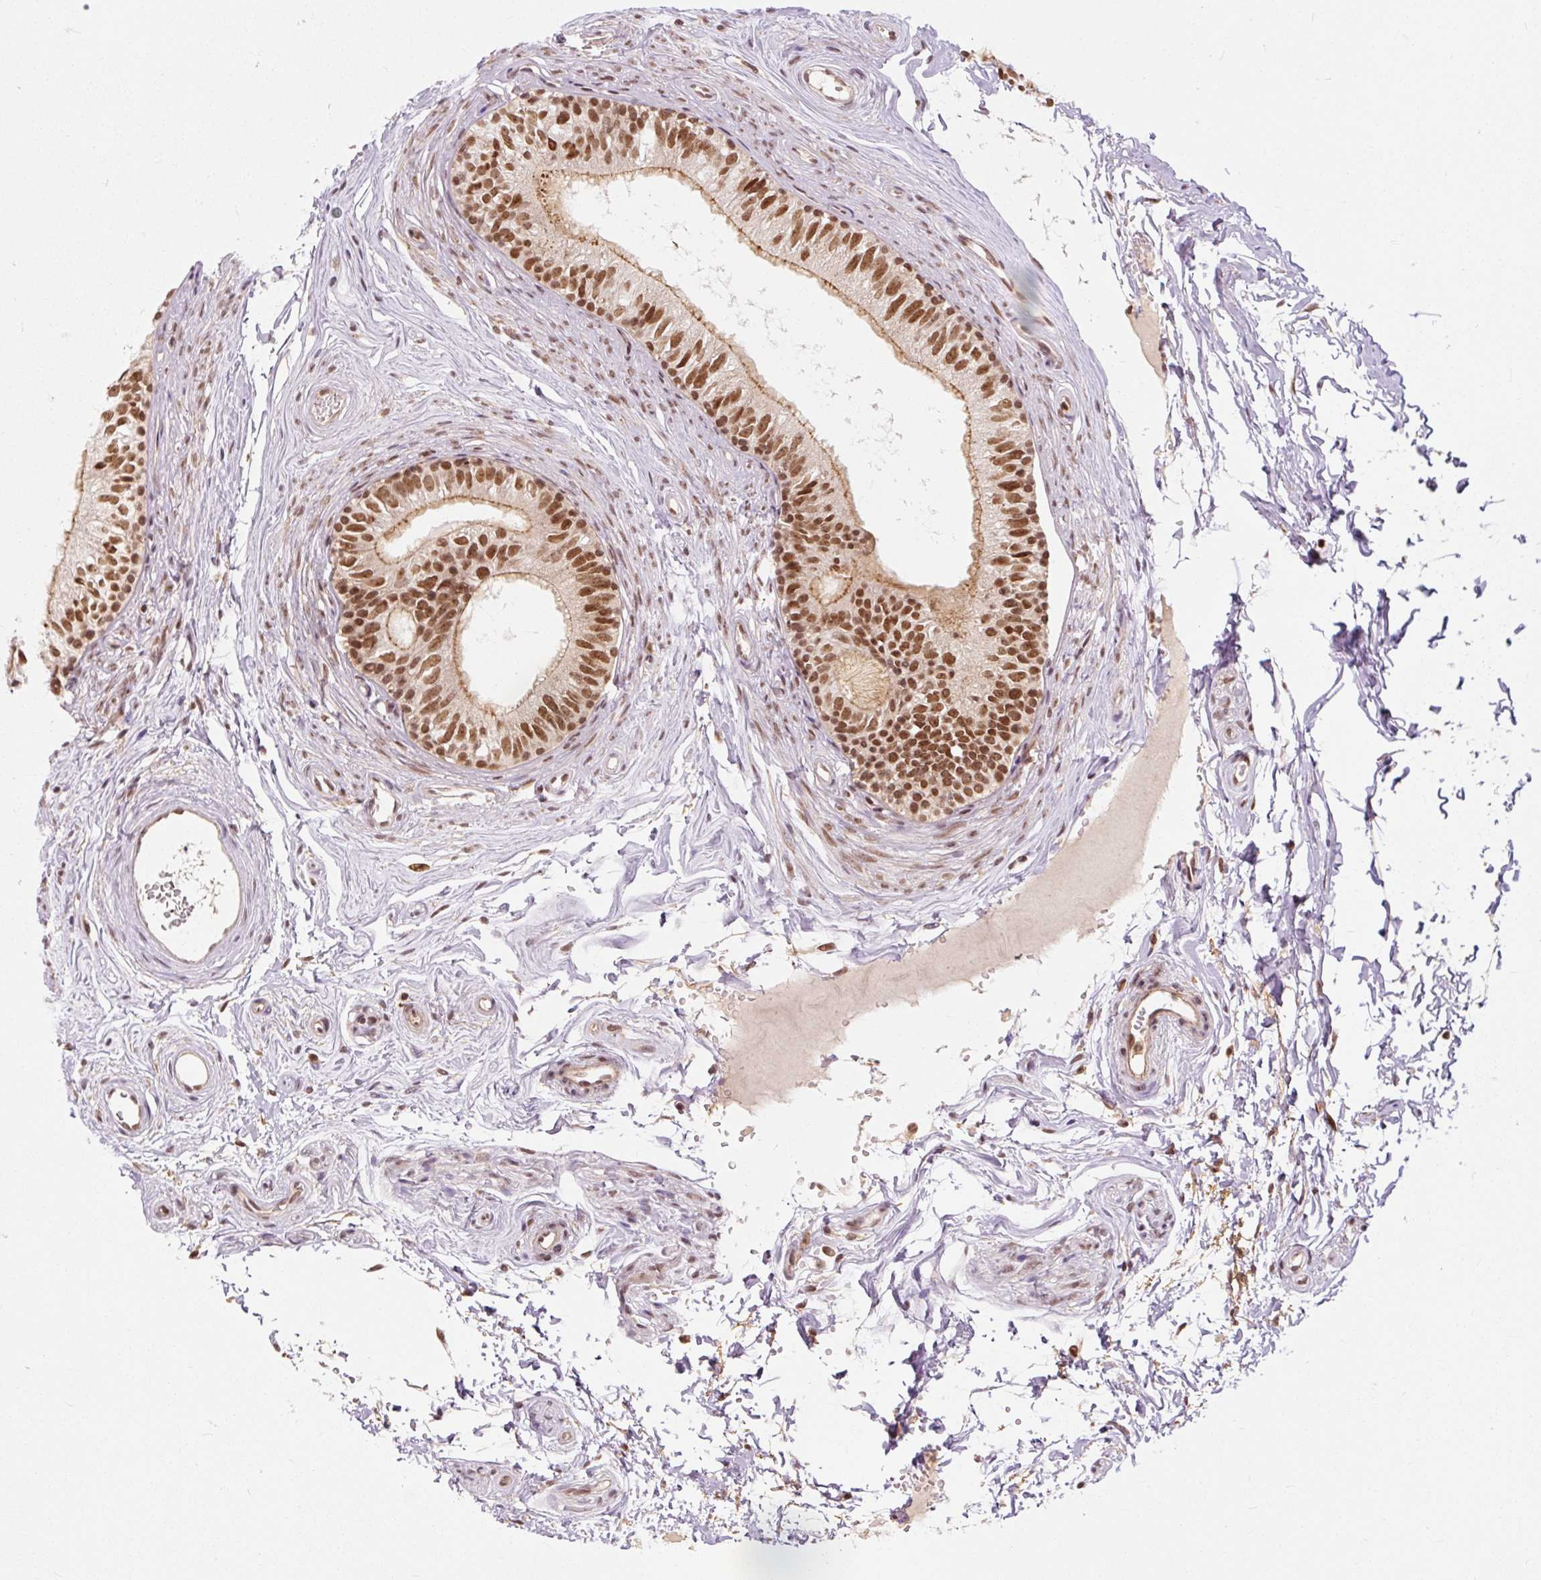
{"staining": {"intensity": "strong", "quantity": ">75%", "location": "cytoplasmic/membranous,nuclear"}, "tissue": "epididymis", "cell_type": "Glandular cells", "image_type": "normal", "snomed": [{"axis": "morphology", "description": "Normal tissue, NOS"}, {"axis": "topography", "description": "Epididymis"}], "caption": "Strong cytoplasmic/membranous,nuclear protein expression is identified in approximately >75% of glandular cells in epididymis.", "gene": "CSTF1", "patient": {"sex": "male", "age": 45}}